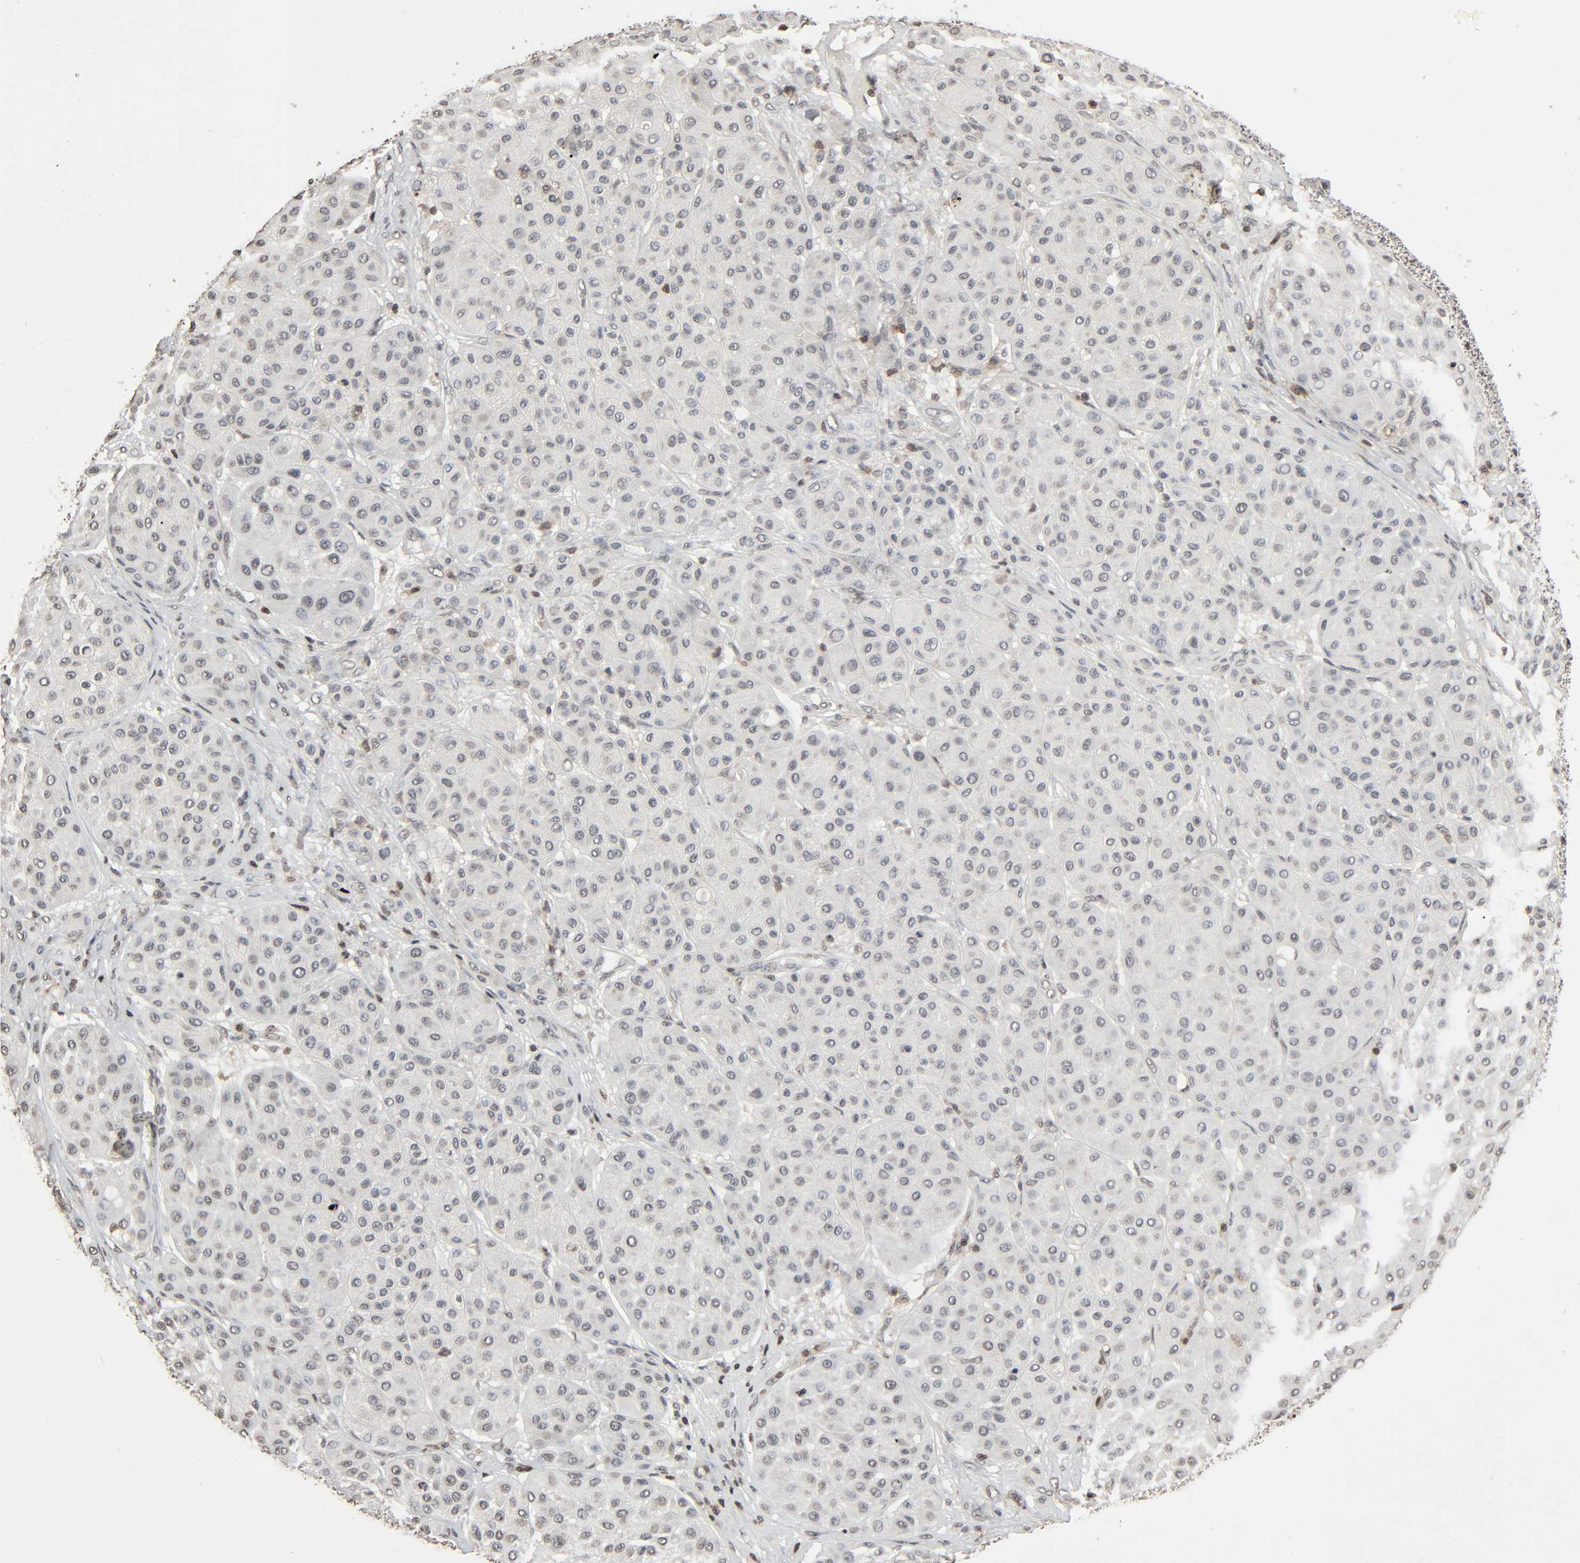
{"staining": {"intensity": "negative", "quantity": "none", "location": "none"}, "tissue": "melanoma", "cell_type": "Tumor cells", "image_type": "cancer", "snomed": [{"axis": "morphology", "description": "Normal tissue, NOS"}, {"axis": "morphology", "description": "Malignant melanoma, Metastatic site"}, {"axis": "topography", "description": "Skin"}], "caption": "Tumor cells are negative for protein expression in human melanoma.", "gene": "STK4", "patient": {"sex": "male", "age": 41}}